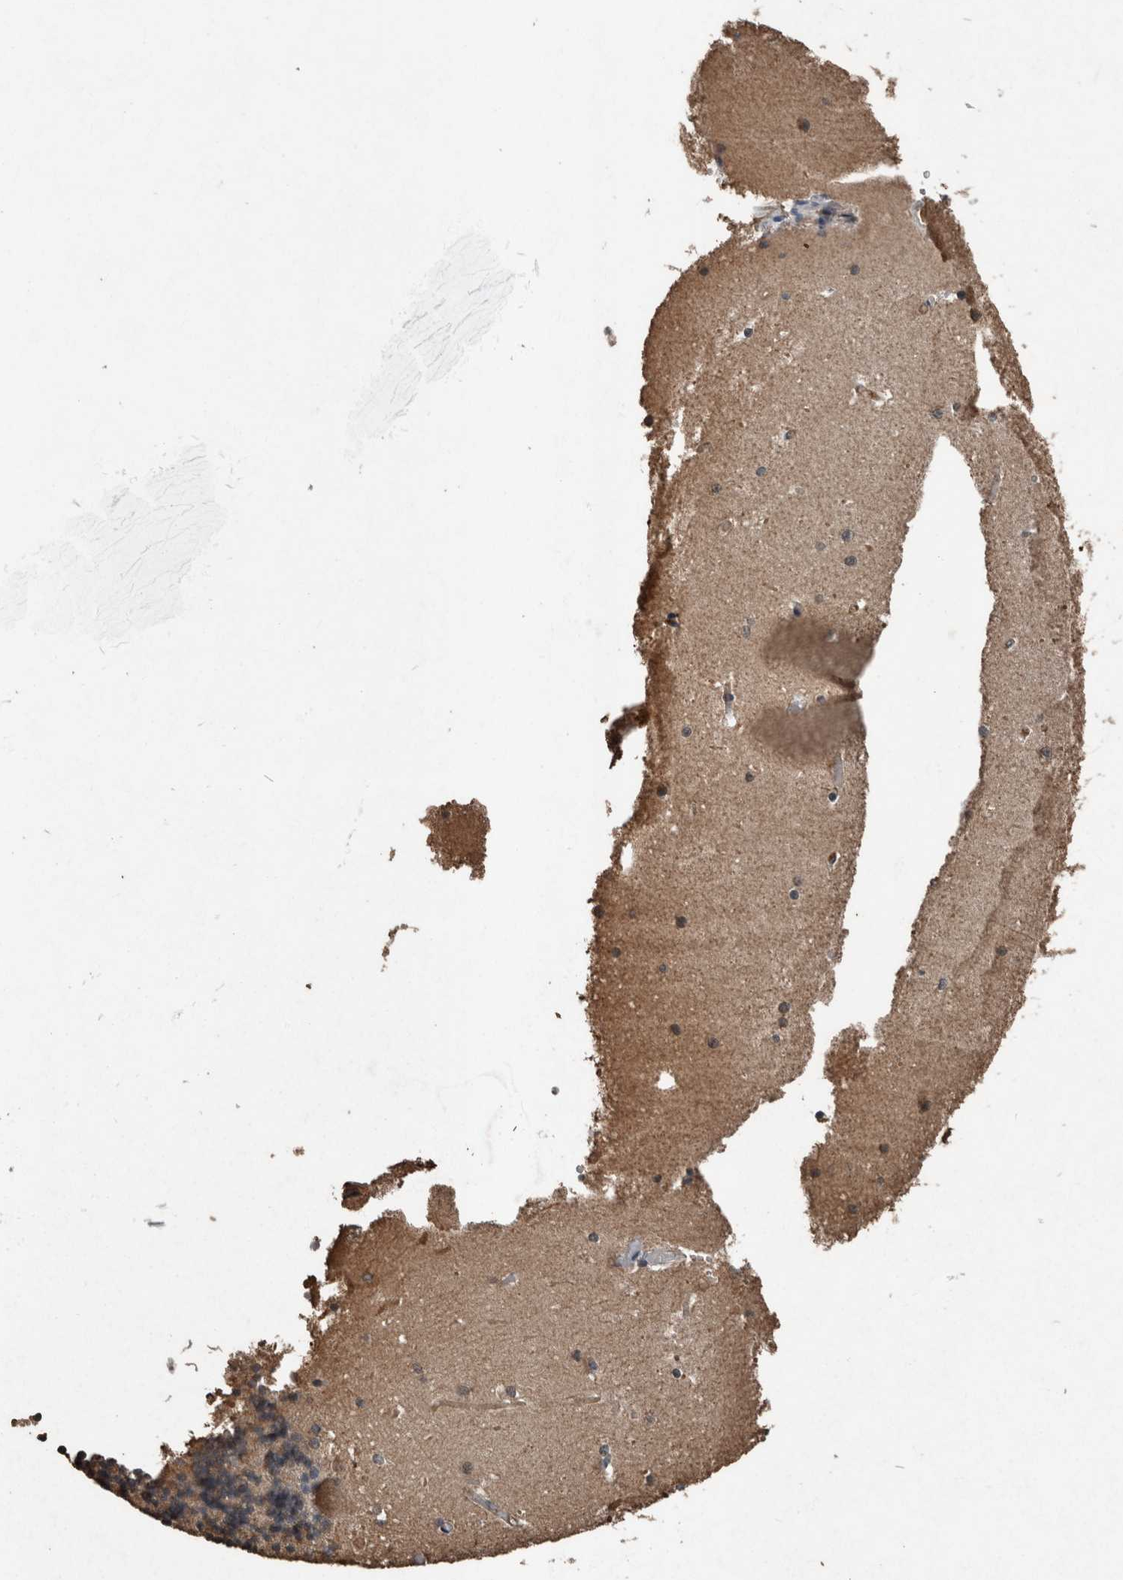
{"staining": {"intensity": "negative", "quantity": "none", "location": "none"}, "tissue": "cerebellum", "cell_type": "Cells in granular layer", "image_type": "normal", "snomed": [{"axis": "morphology", "description": "Normal tissue, NOS"}, {"axis": "topography", "description": "Cerebellum"}], "caption": "Immunohistochemical staining of unremarkable human cerebellum exhibits no significant expression in cells in granular layer. Nuclei are stained in blue.", "gene": "FGFRL1", "patient": {"sex": "male", "age": 37}}